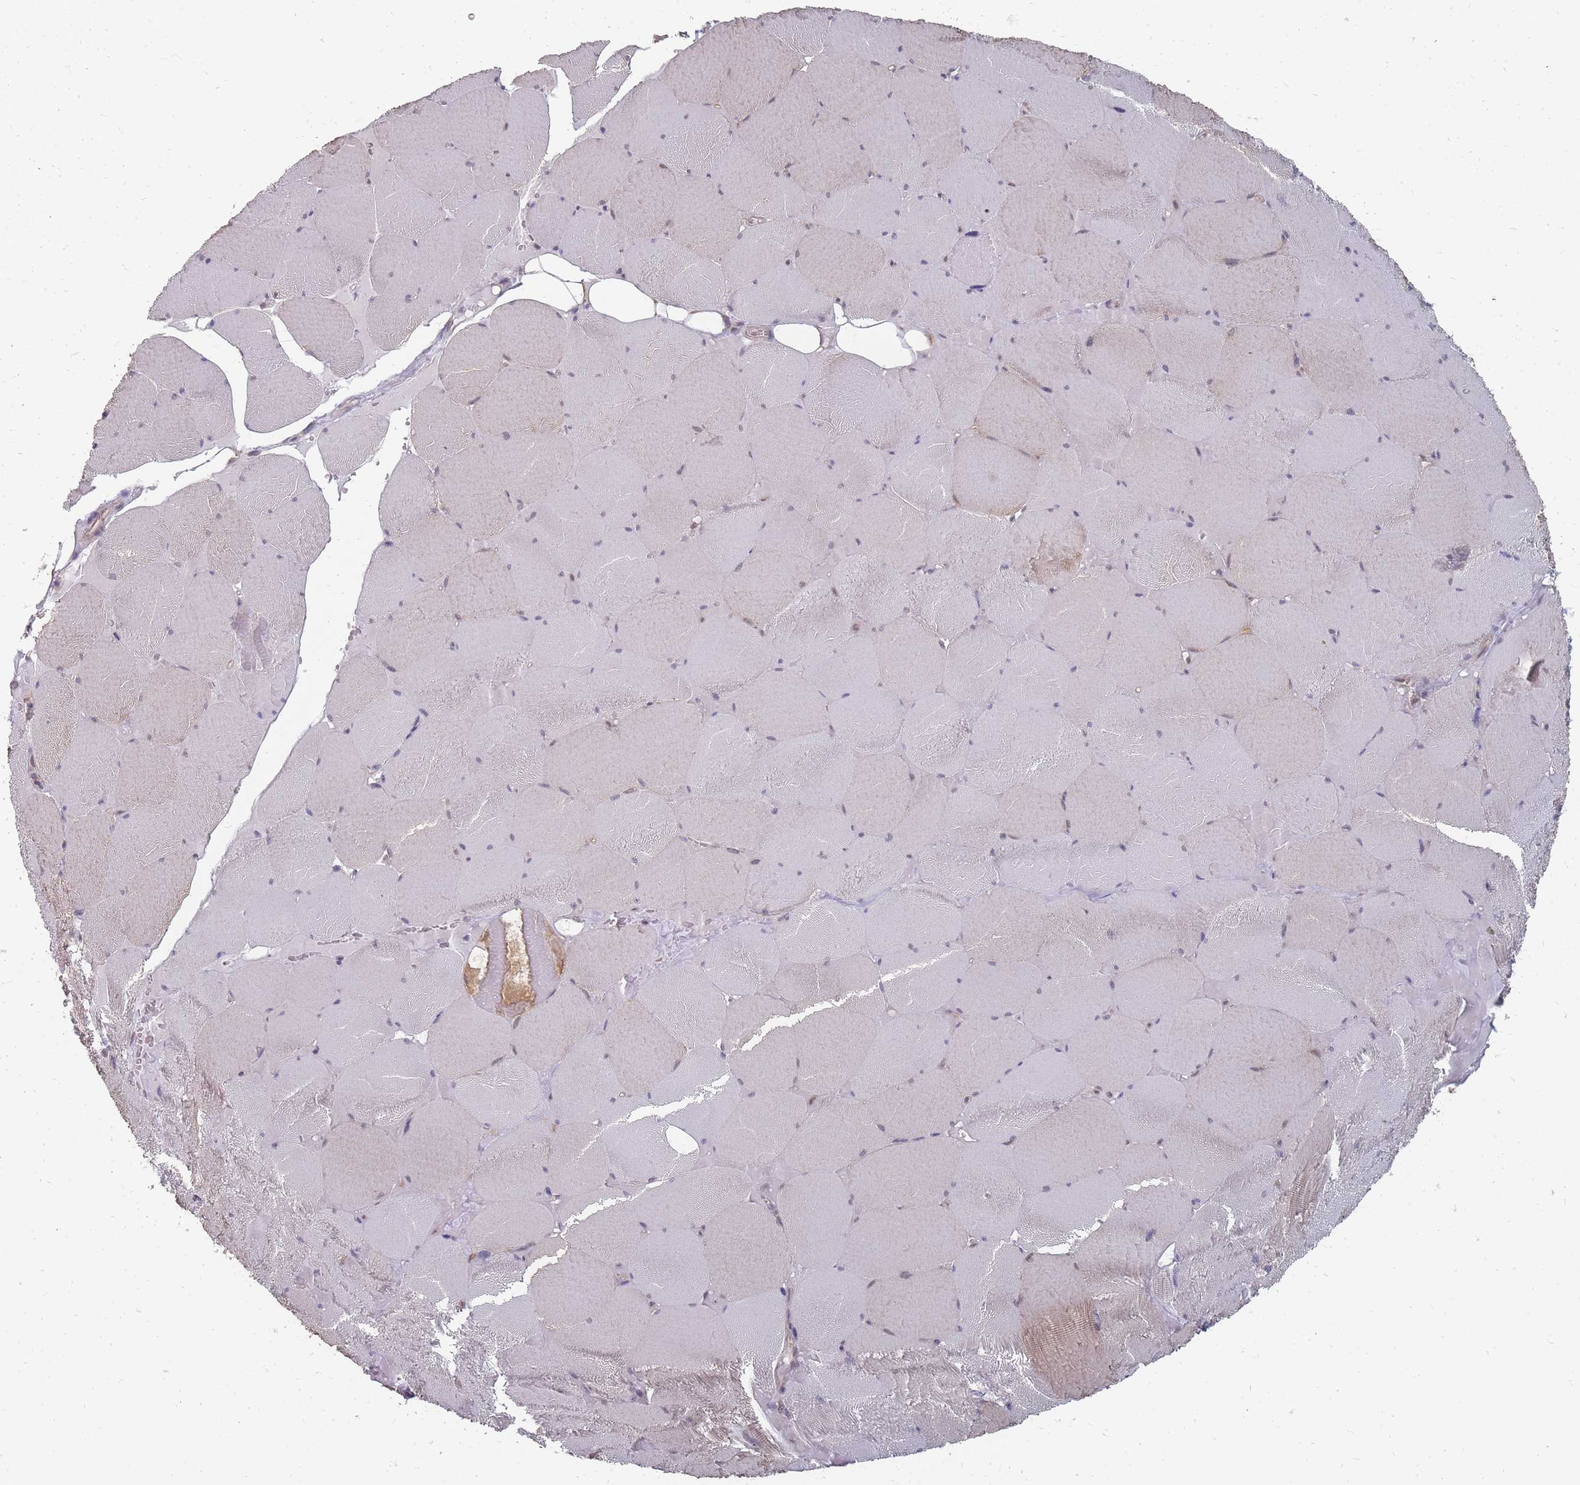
{"staining": {"intensity": "weak", "quantity": "25%-75%", "location": "cytoplasmic/membranous"}, "tissue": "skeletal muscle", "cell_type": "Myocytes", "image_type": "normal", "snomed": [{"axis": "morphology", "description": "Normal tissue, NOS"}, {"axis": "topography", "description": "Skeletal muscle"}, {"axis": "topography", "description": "Head-Neck"}], "caption": "Protein expression analysis of normal skeletal muscle exhibits weak cytoplasmic/membranous positivity in about 25%-75% of myocytes.", "gene": "NKD1", "patient": {"sex": "male", "age": 66}}